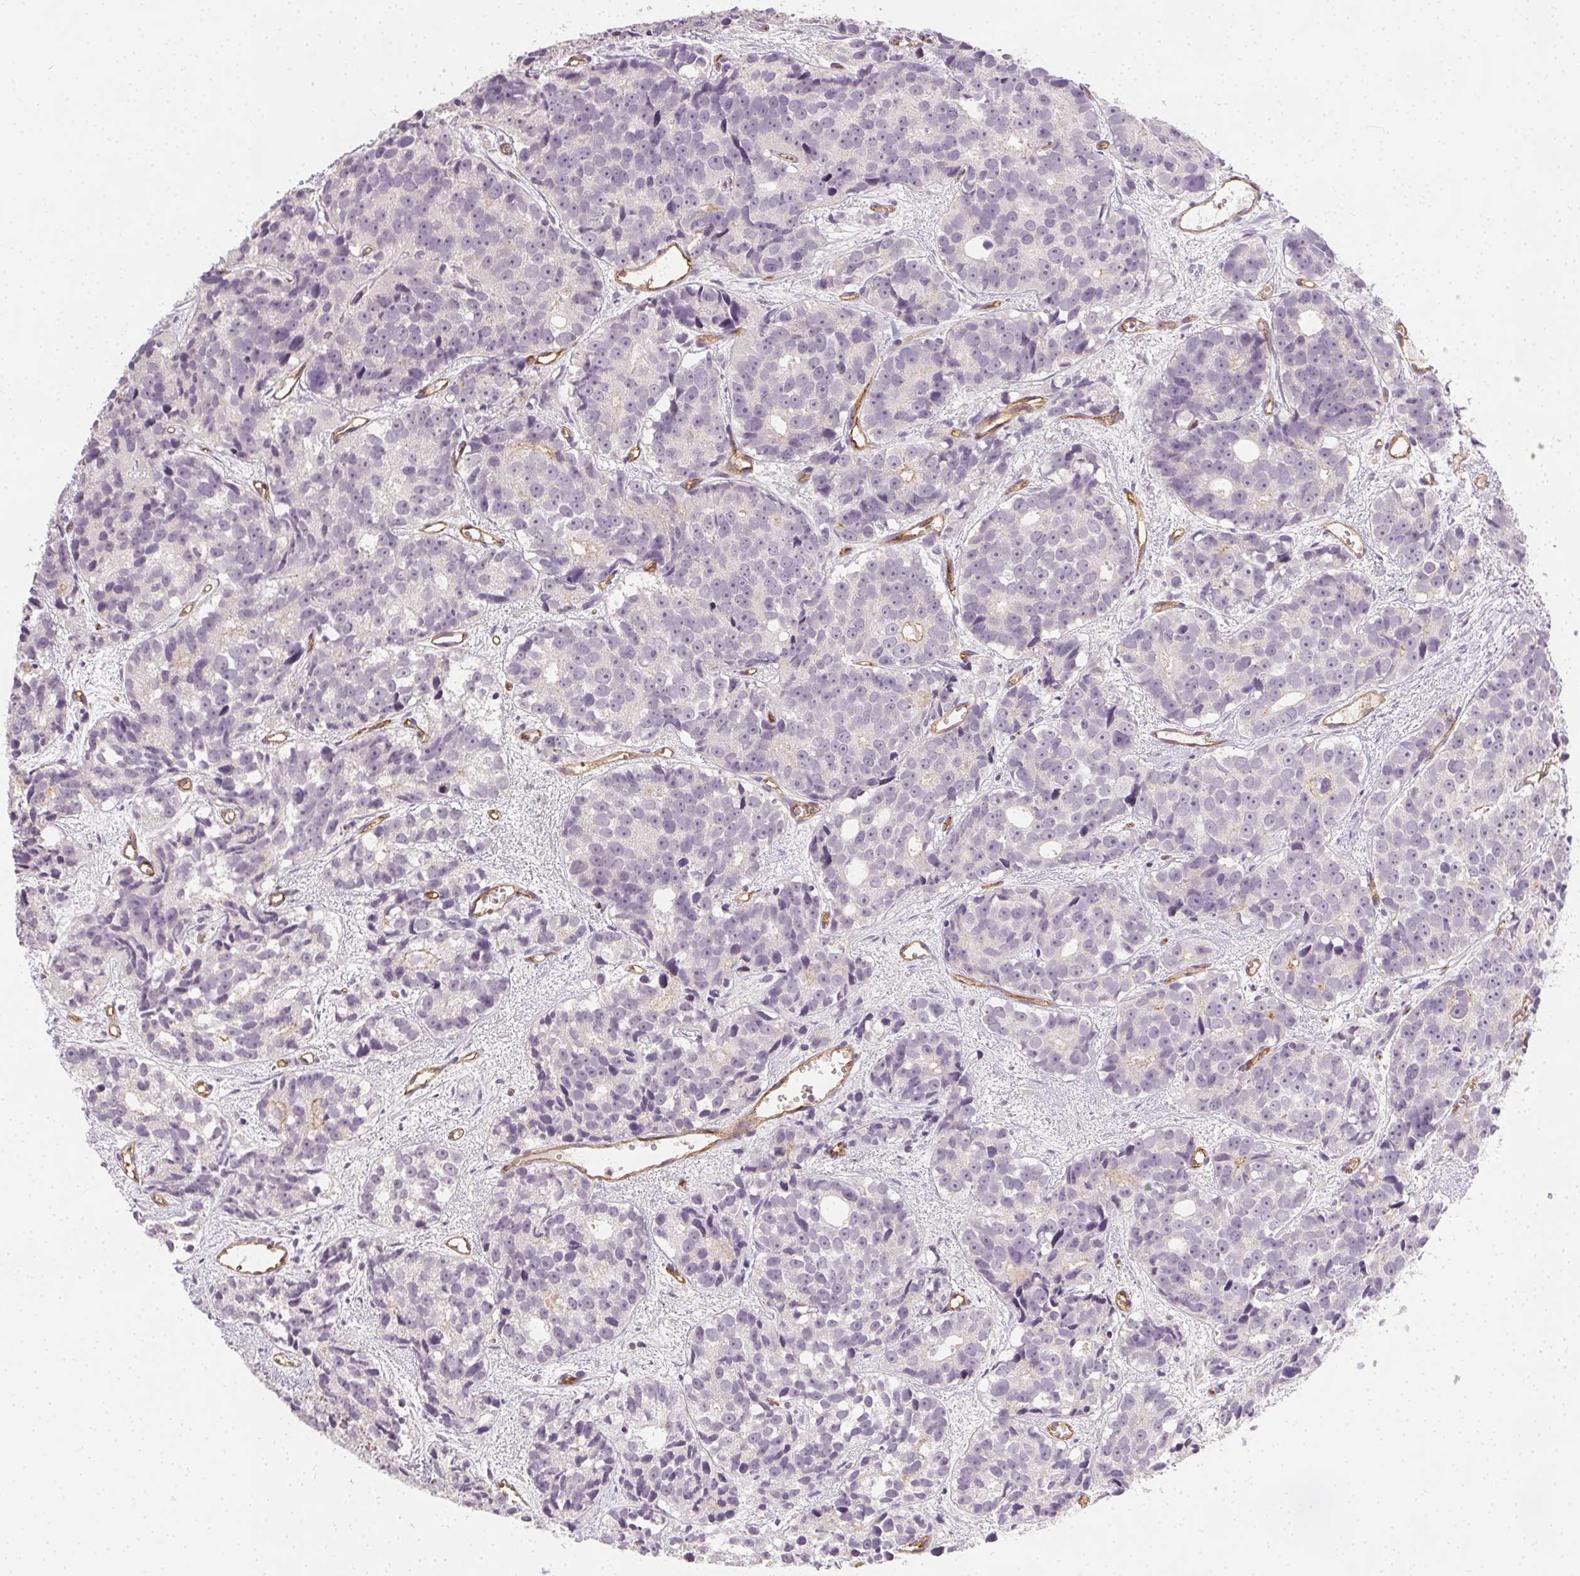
{"staining": {"intensity": "negative", "quantity": "none", "location": "none"}, "tissue": "prostate cancer", "cell_type": "Tumor cells", "image_type": "cancer", "snomed": [{"axis": "morphology", "description": "Adenocarcinoma, High grade"}, {"axis": "topography", "description": "Prostate"}], "caption": "Immunohistochemical staining of adenocarcinoma (high-grade) (prostate) reveals no significant expression in tumor cells.", "gene": "PODXL", "patient": {"sex": "male", "age": 77}}